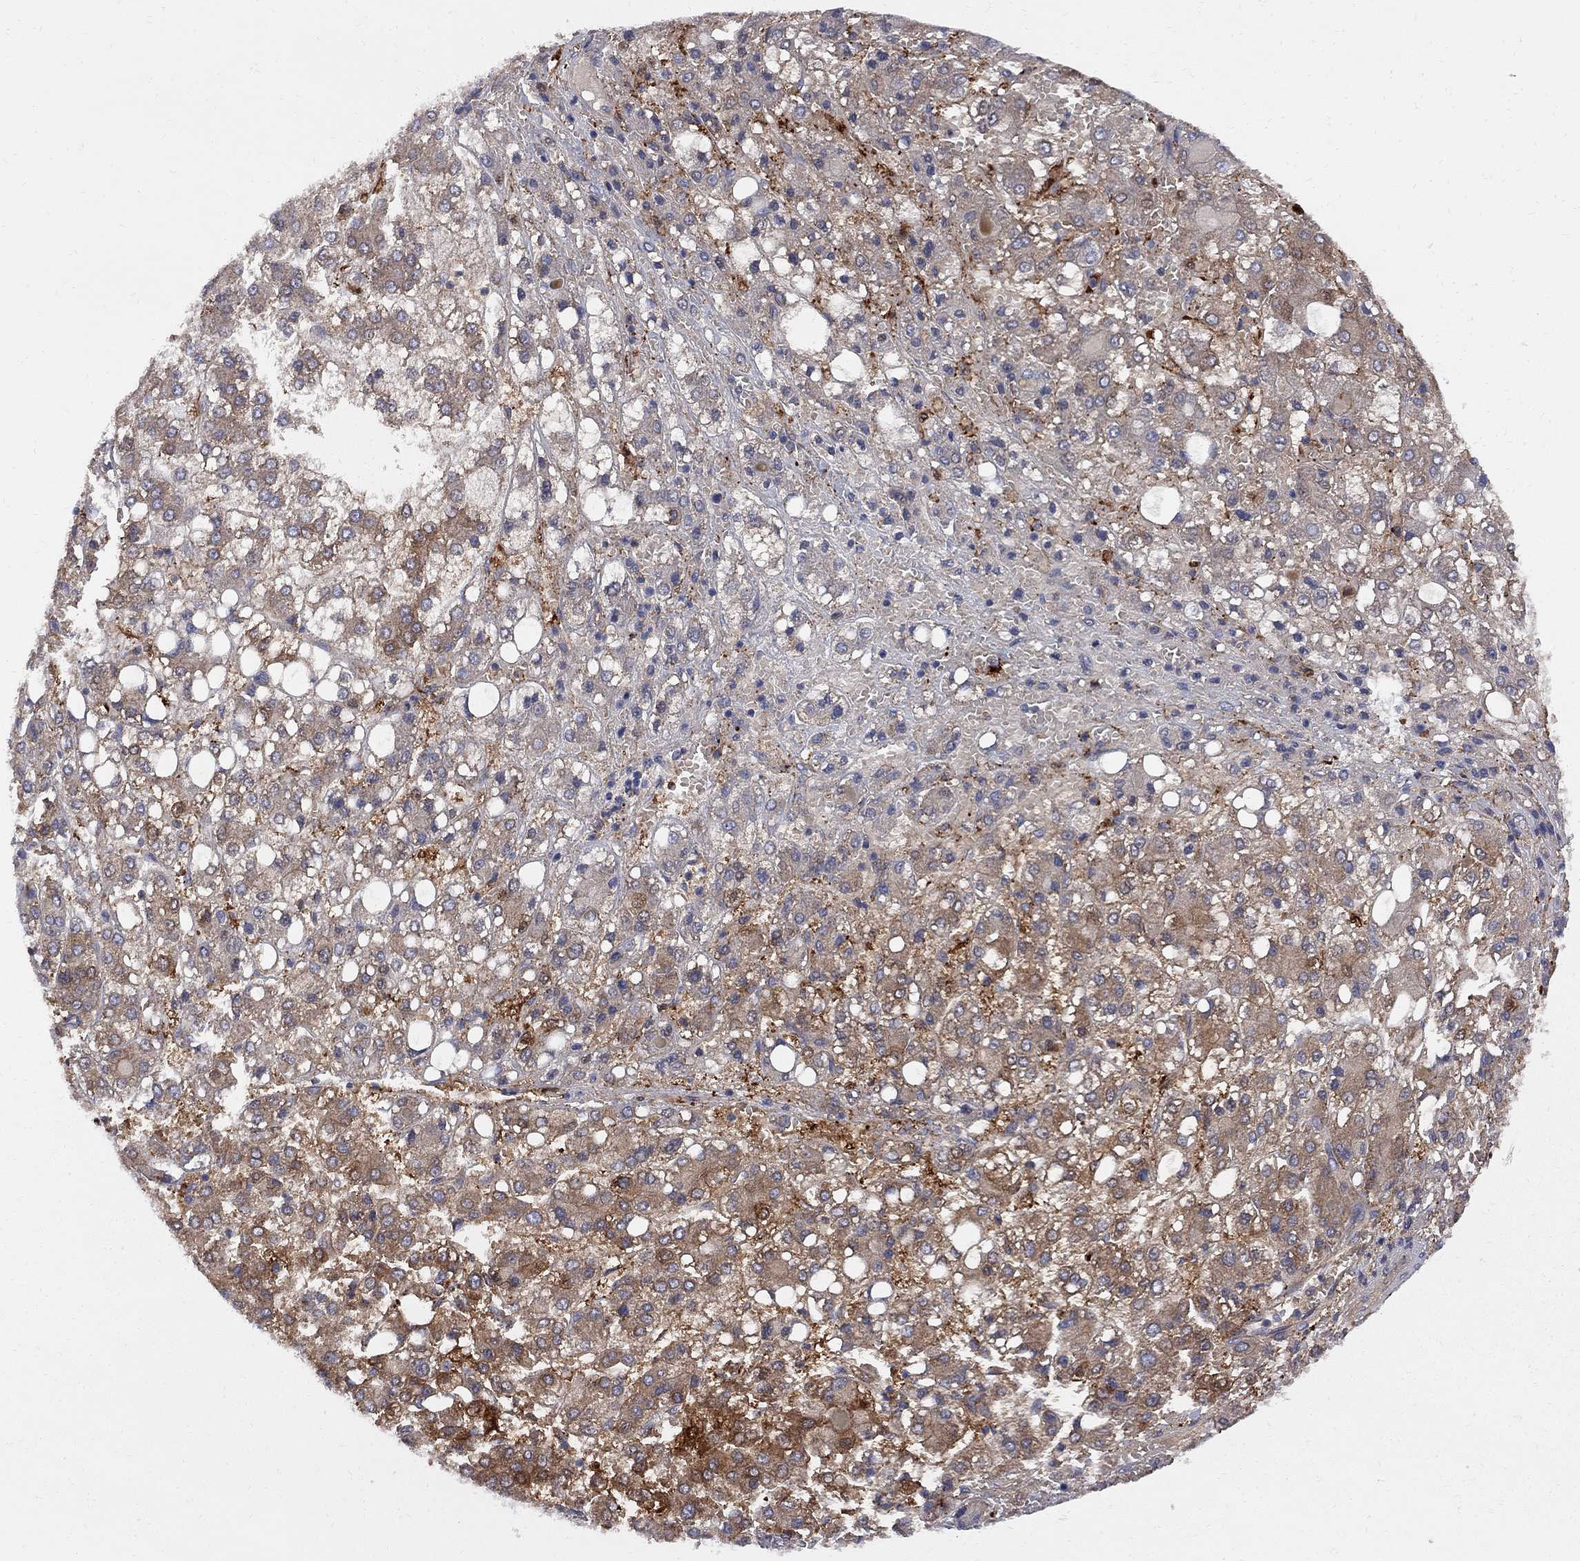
{"staining": {"intensity": "strong", "quantity": "<25%", "location": "cytoplasmic/membranous"}, "tissue": "liver cancer", "cell_type": "Tumor cells", "image_type": "cancer", "snomed": [{"axis": "morphology", "description": "Carcinoma, Hepatocellular, NOS"}, {"axis": "topography", "description": "Liver"}], "caption": "Liver hepatocellular carcinoma tissue exhibits strong cytoplasmic/membranous positivity in approximately <25% of tumor cells, visualized by immunohistochemistry.", "gene": "MTHFR", "patient": {"sex": "male", "age": 73}}